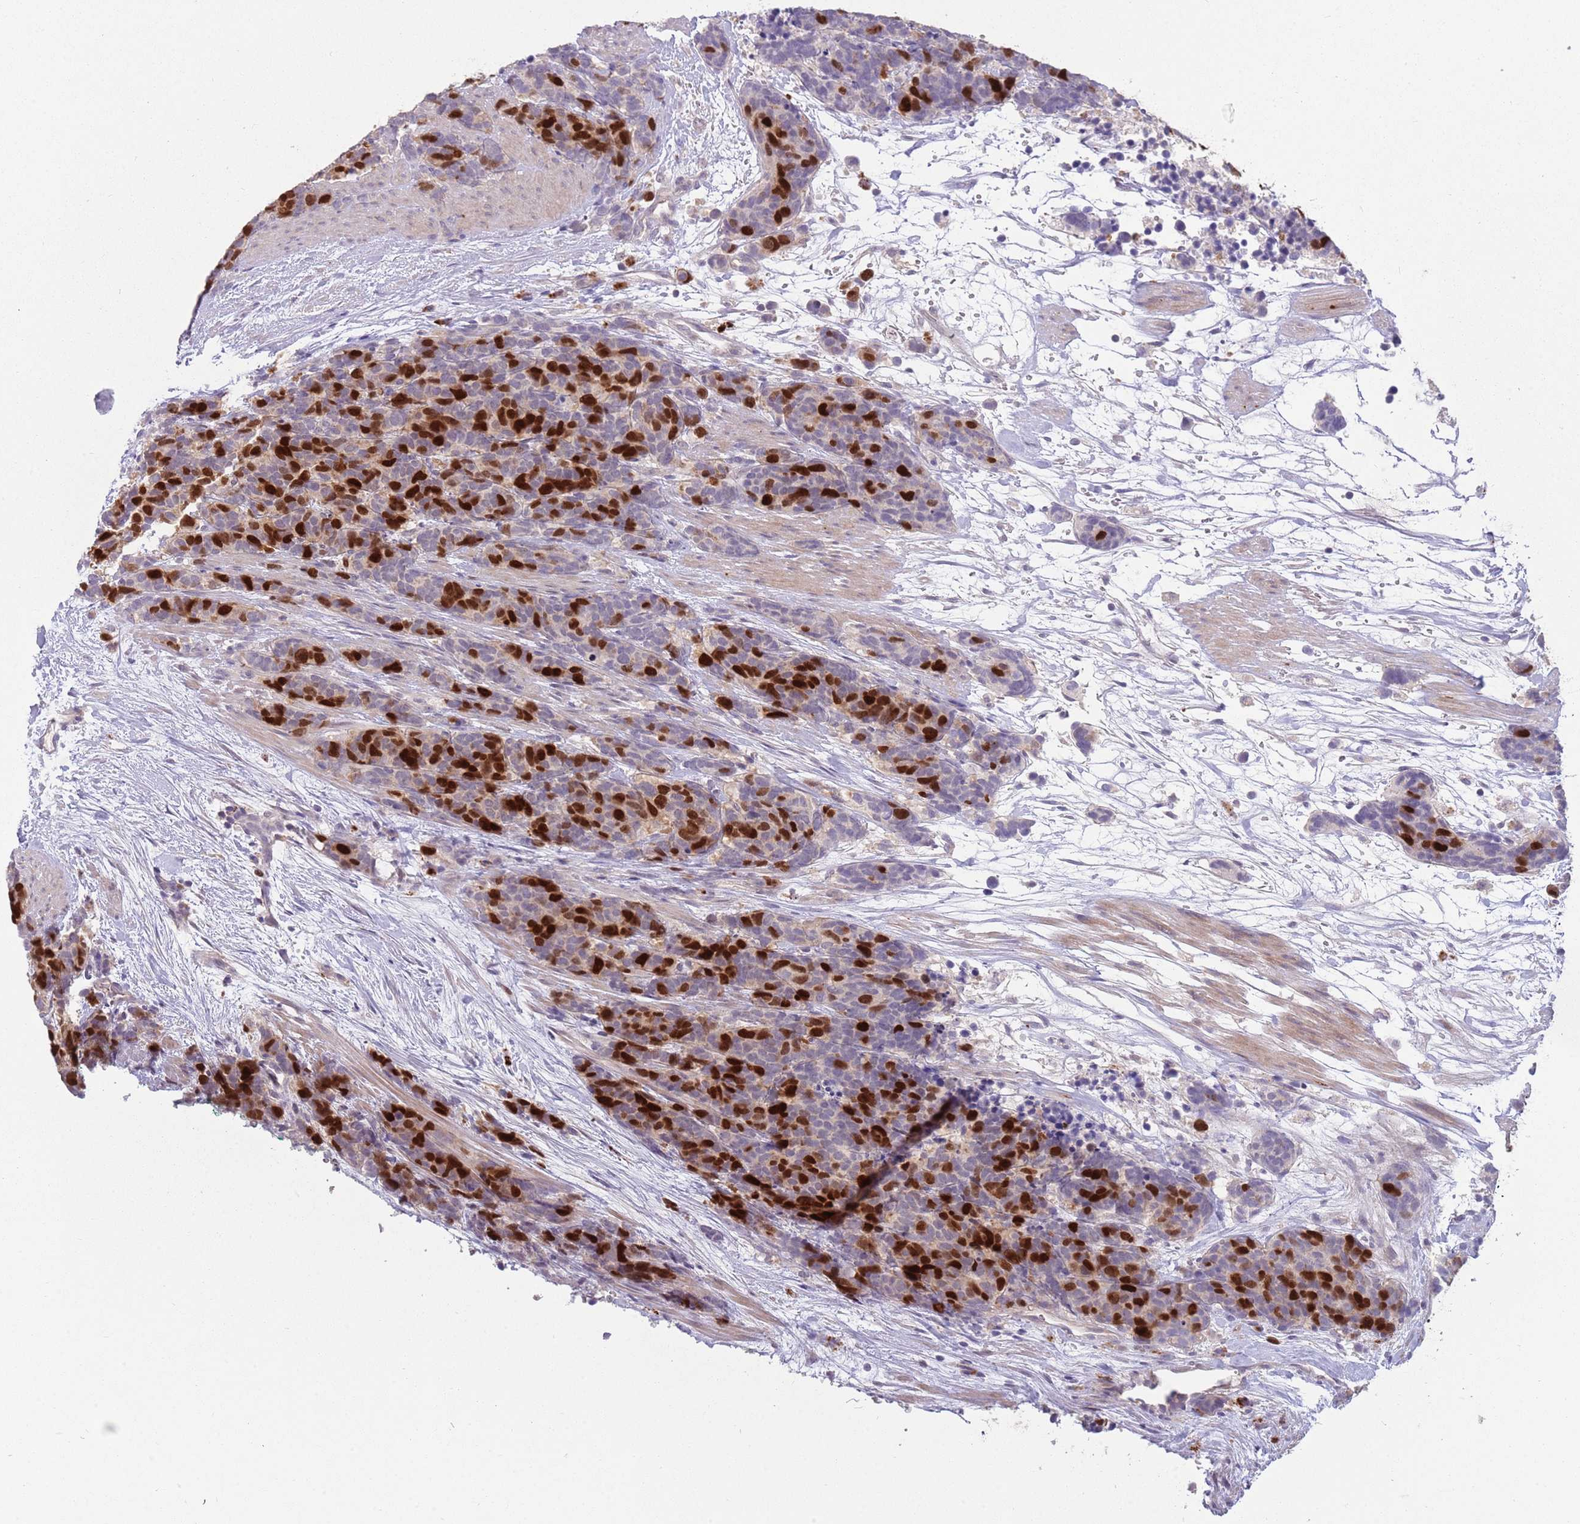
{"staining": {"intensity": "strong", "quantity": "25%-75%", "location": "nuclear"}, "tissue": "carcinoid", "cell_type": "Tumor cells", "image_type": "cancer", "snomed": [{"axis": "morphology", "description": "Carcinoma, NOS"}, {"axis": "morphology", "description": "Carcinoid, malignant, NOS"}, {"axis": "topography", "description": "Prostate"}], "caption": "This histopathology image exhibits immunohistochemistry (IHC) staining of carcinoid, with high strong nuclear staining in about 25%-75% of tumor cells.", "gene": "PIMREG", "patient": {"sex": "male", "age": 57}}